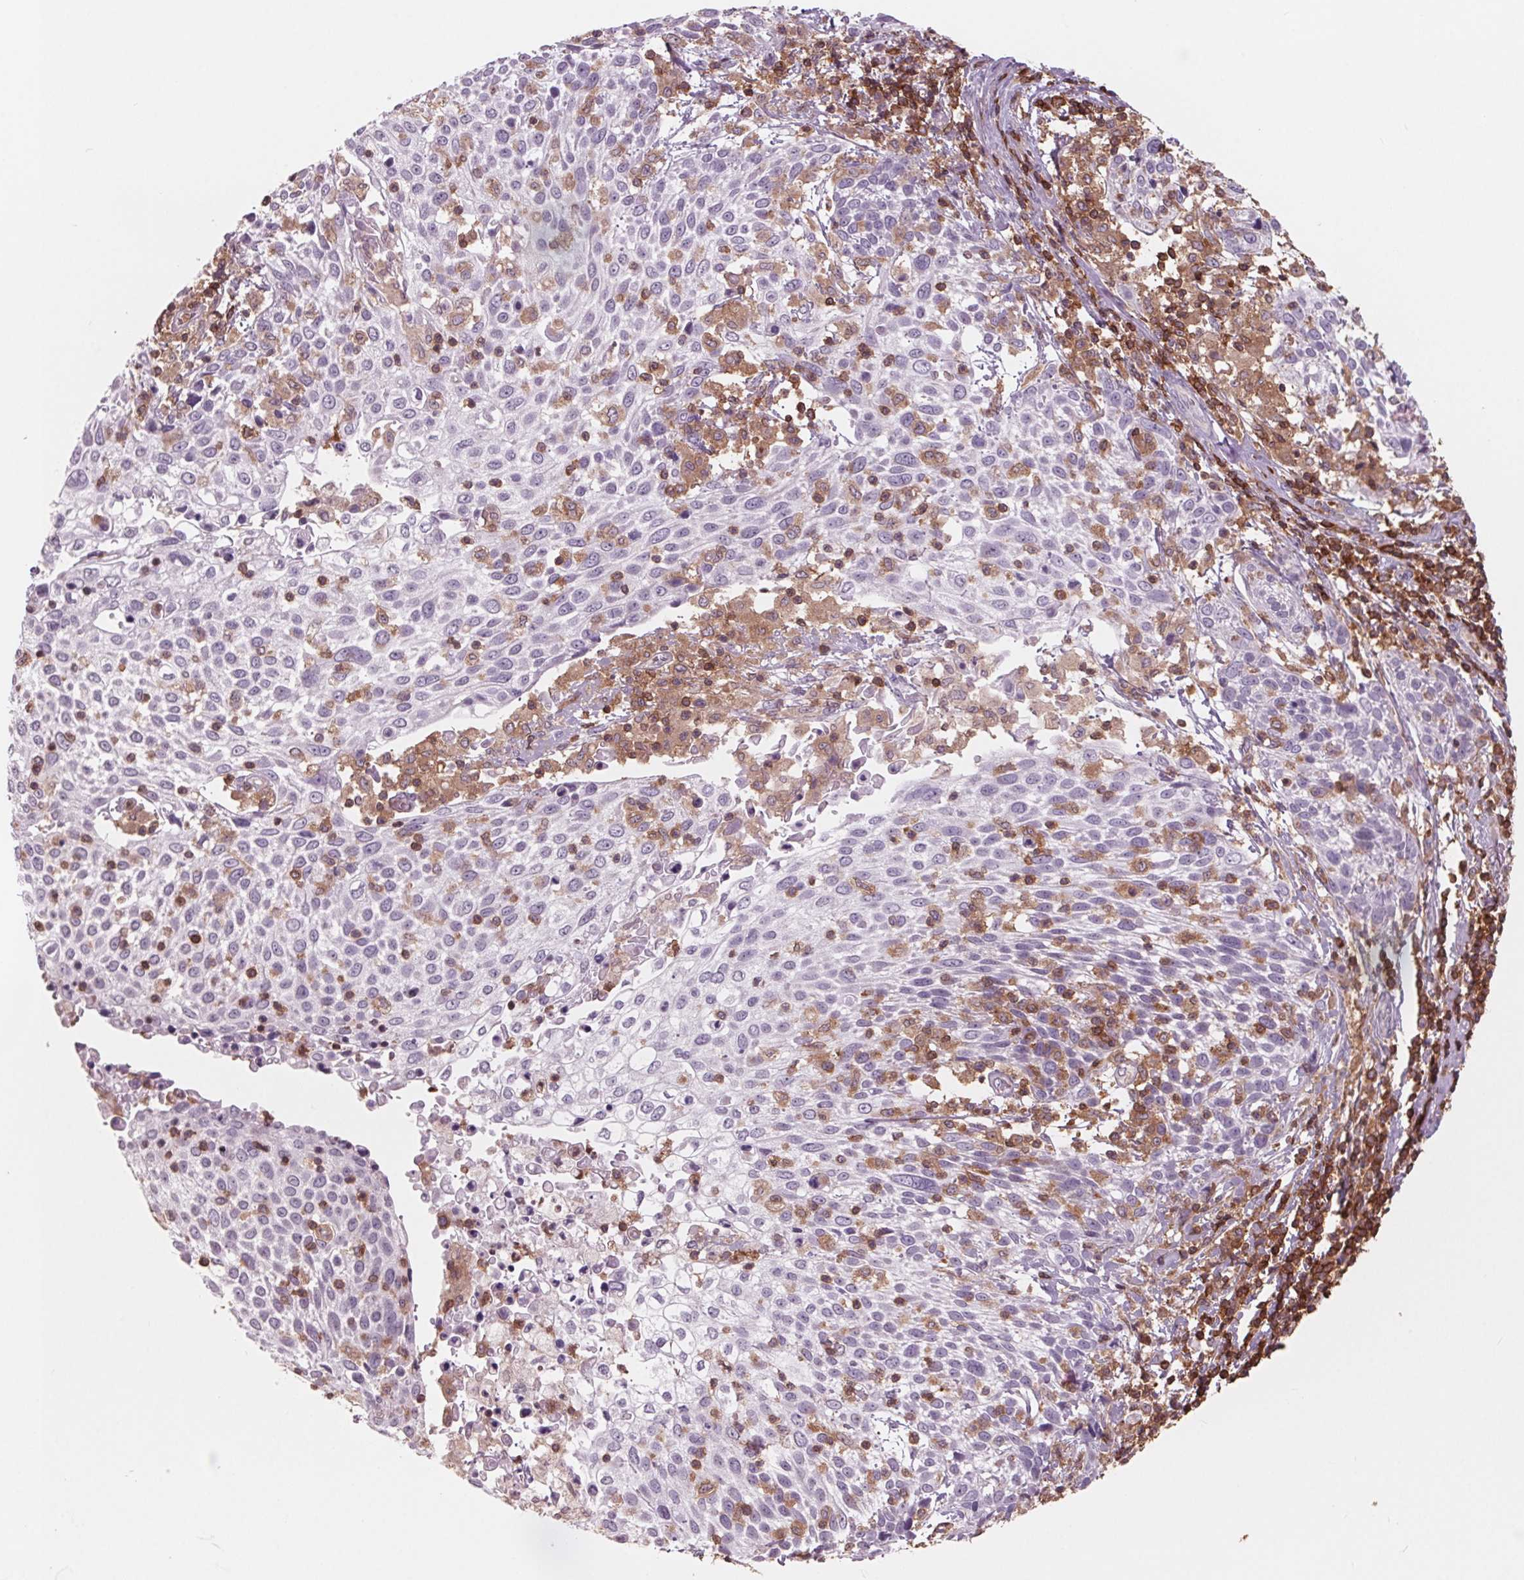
{"staining": {"intensity": "negative", "quantity": "none", "location": "none"}, "tissue": "cervical cancer", "cell_type": "Tumor cells", "image_type": "cancer", "snomed": [{"axis": "morphology", "description": "Squamous cell carcinoma, NOS"}, {"axis": "topography", "description": "Cervix"}], "caption": "A high-resolution micrograph shows IHC staining of squamous cell carcinoma (cervical), which shows no significant staining in tumor cells.", "gene": "ARHGAP25", "patient": {"sex": "female", "age": 61}}